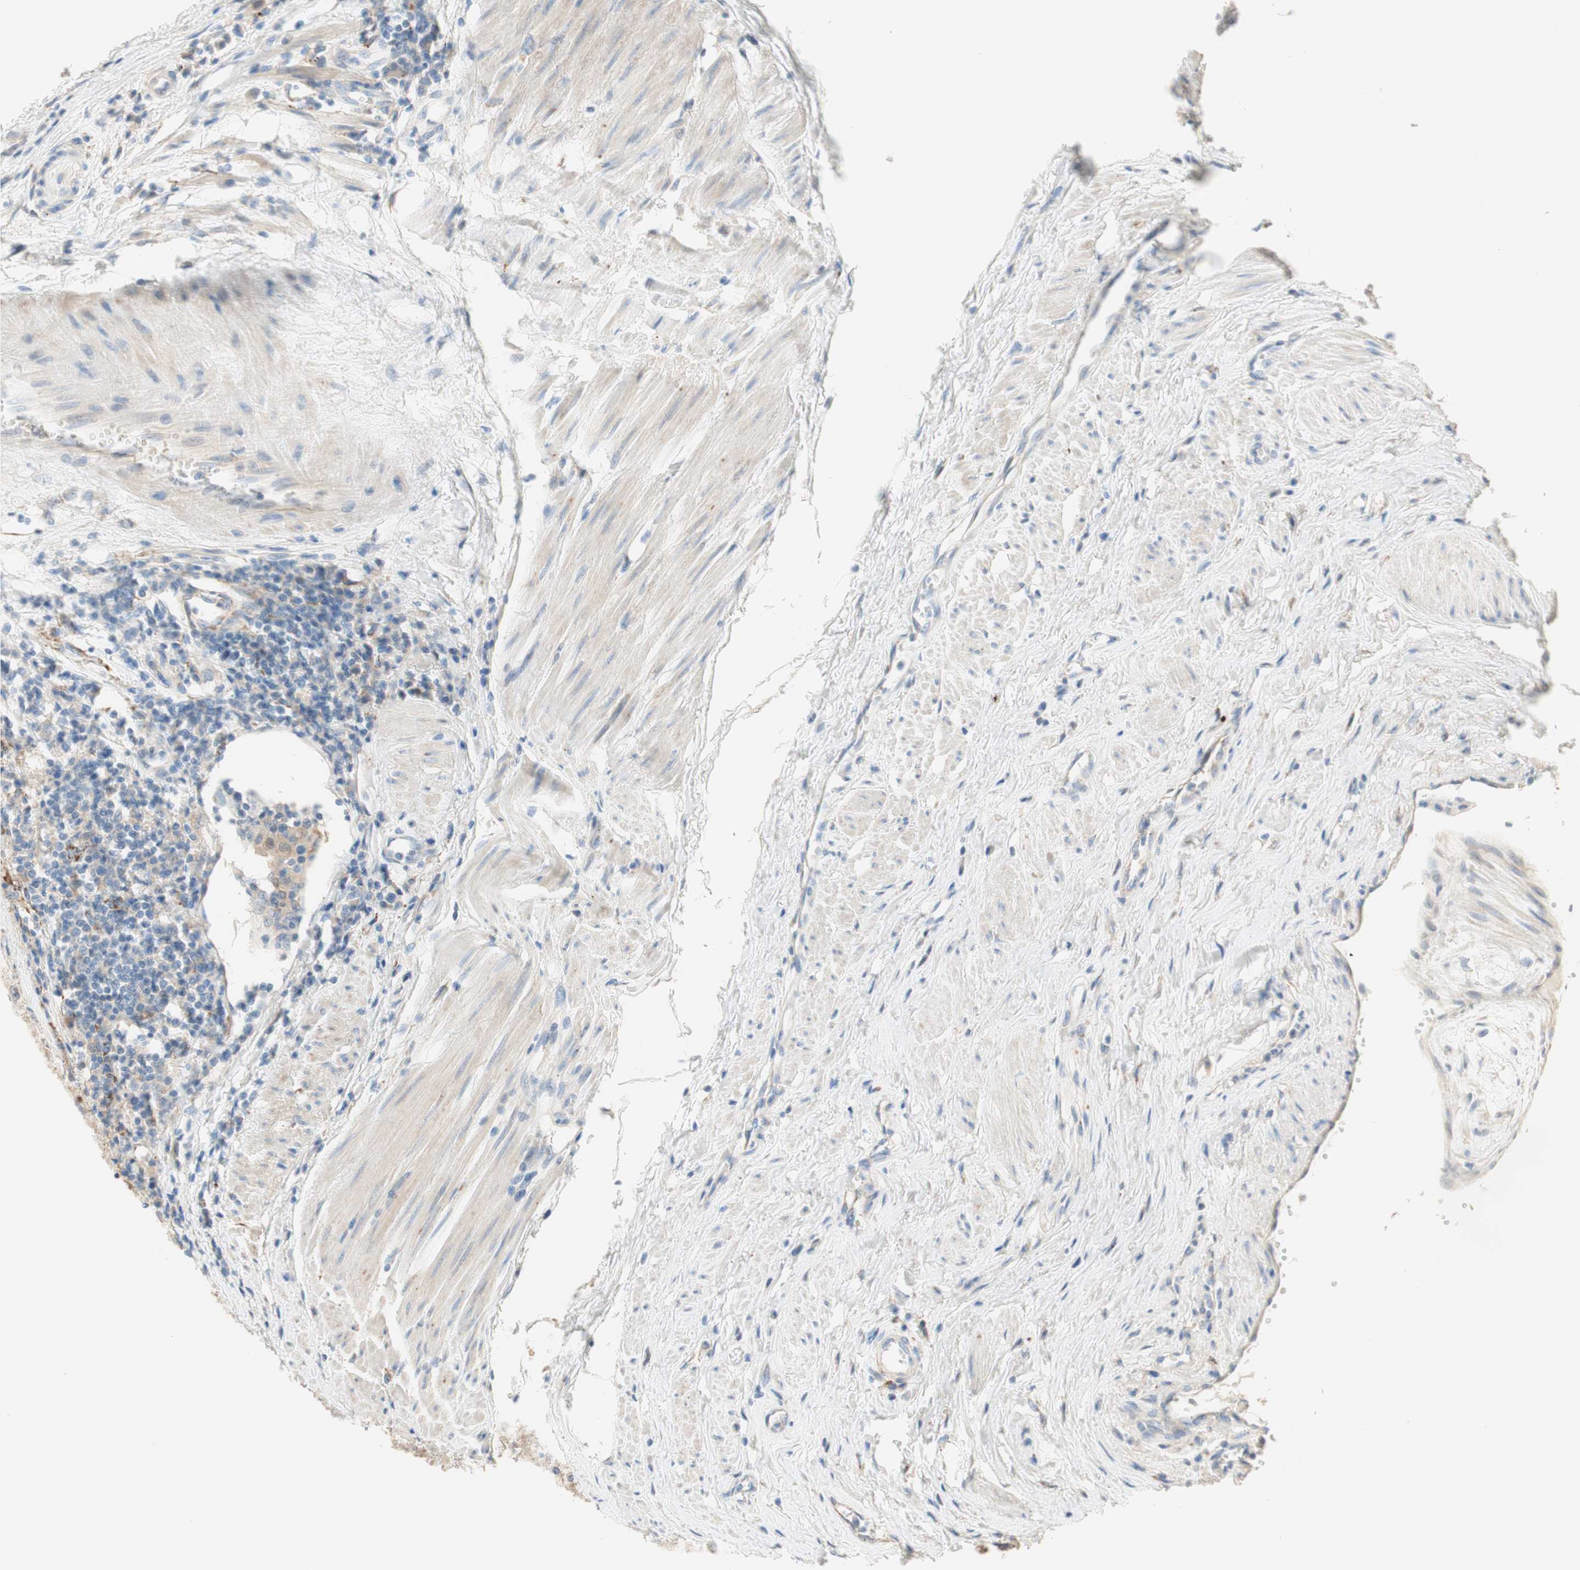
{"staining": {"intensity": "negative", "quantity": "none", "location": "none"}, "tissue": "urothelial cancer", "cell_type": "Tumor cells", "image_type": "cancer", "snomed": [{"axis": "morphology", "description": "Urothelial carcinoma, High grade"}, {"axis": "topography", "description": "Urinary bladder"}], "caption": "DAB (3,3'-diaminobenzidine) immunohistochemical staining of human high-grade urothelial carcinoma demonstrates no significant expression in tumor cells.", "gene": "PTPN21", "patient": {"sex": "female", "age": 85}}